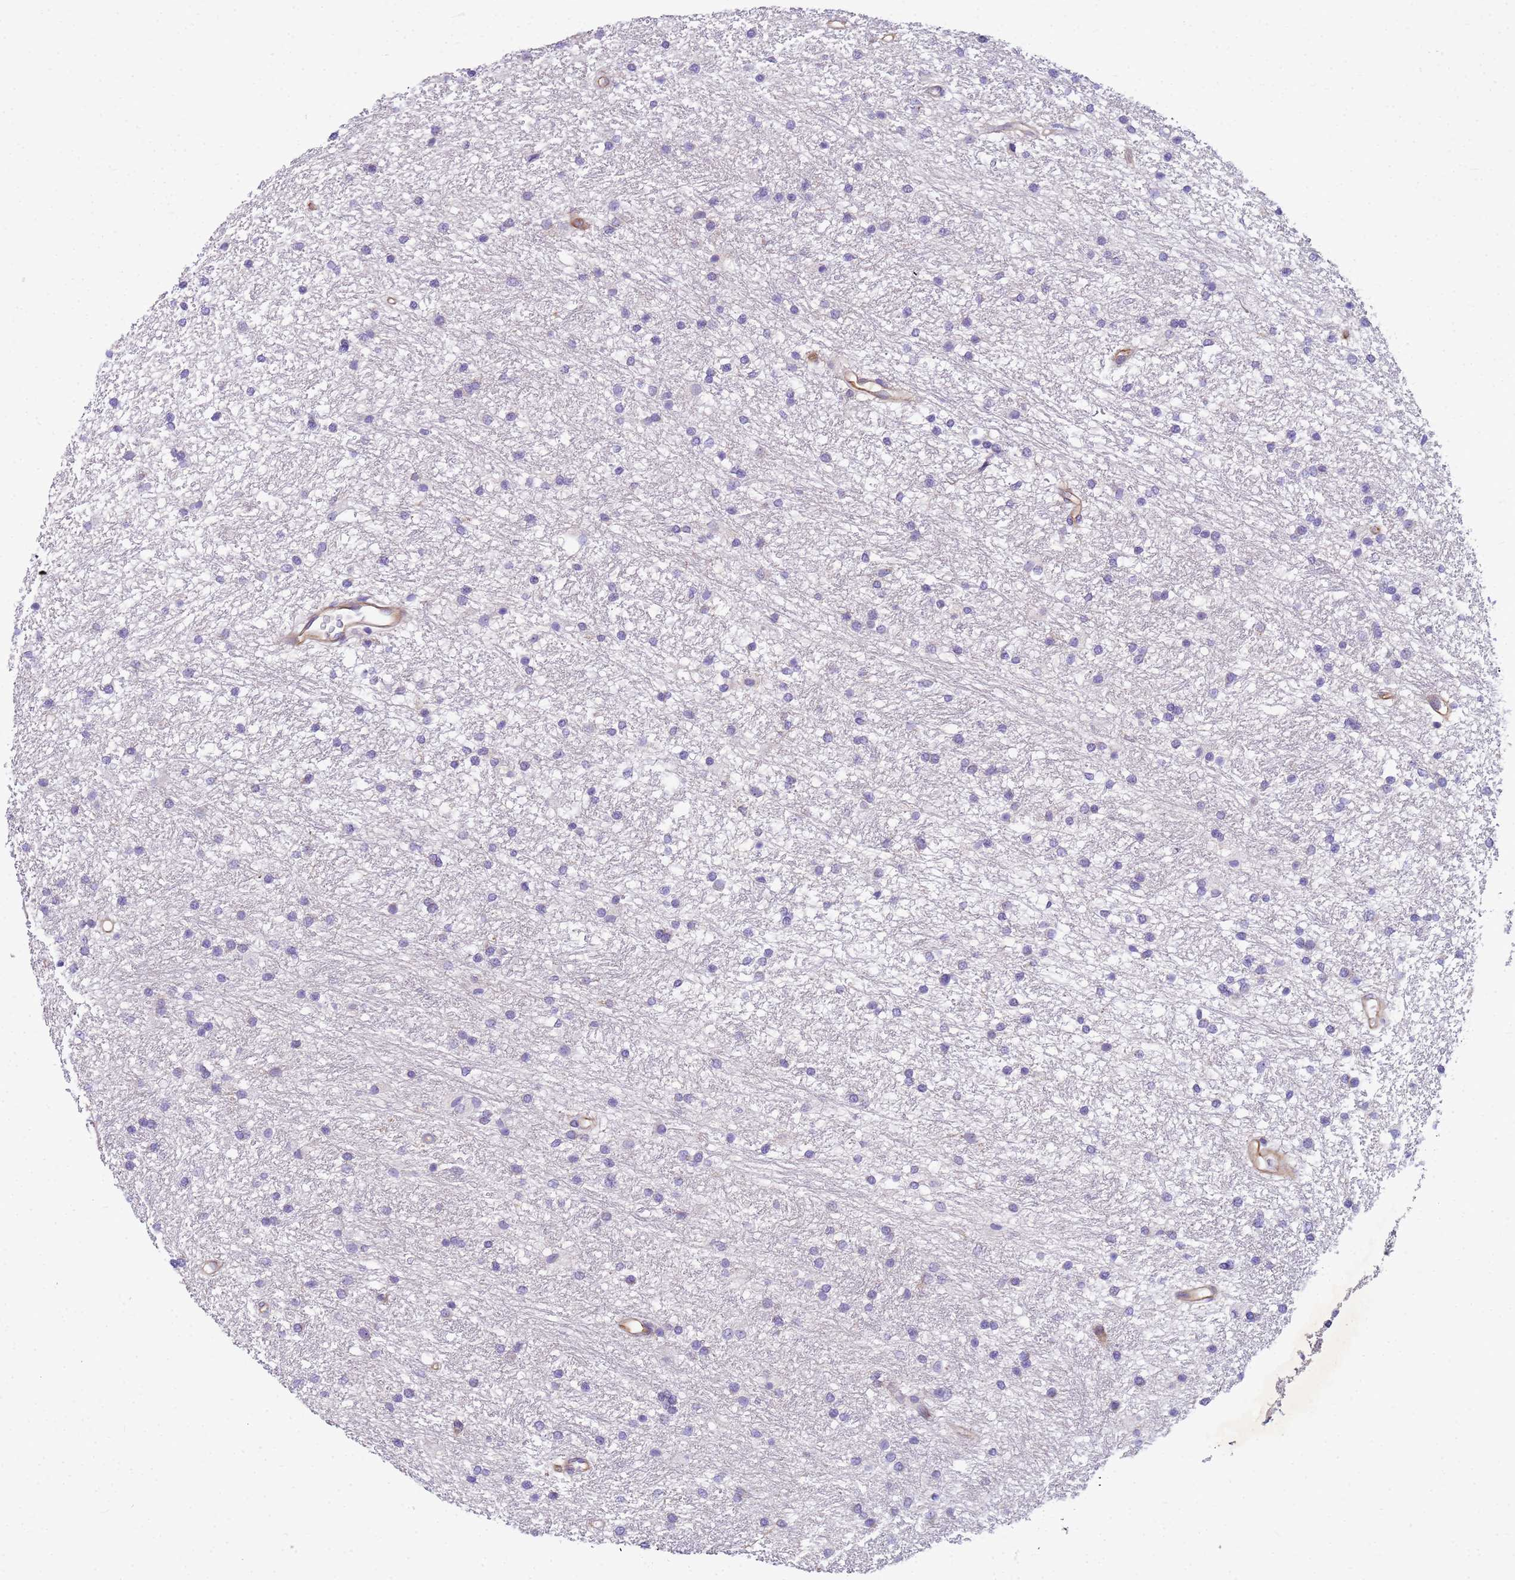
{"staining": {"intensity": "negative", "quantity": "none", "location": "none"}, "tissue": "glioma", "cell_type": "Tumor cells", "image_type": "cancer", "snomed": [{"axis": "morphology", "description": "Glioma, malignant, High grade"}, {"axis": "topography", "description": "Brain"}], "caption": "Histopathology image shows no significant protein expression in tumor cells of malignant glioma (high-grade).", "gene": "UBXN2B", "patient": {"sex": "male", "age": 77}}